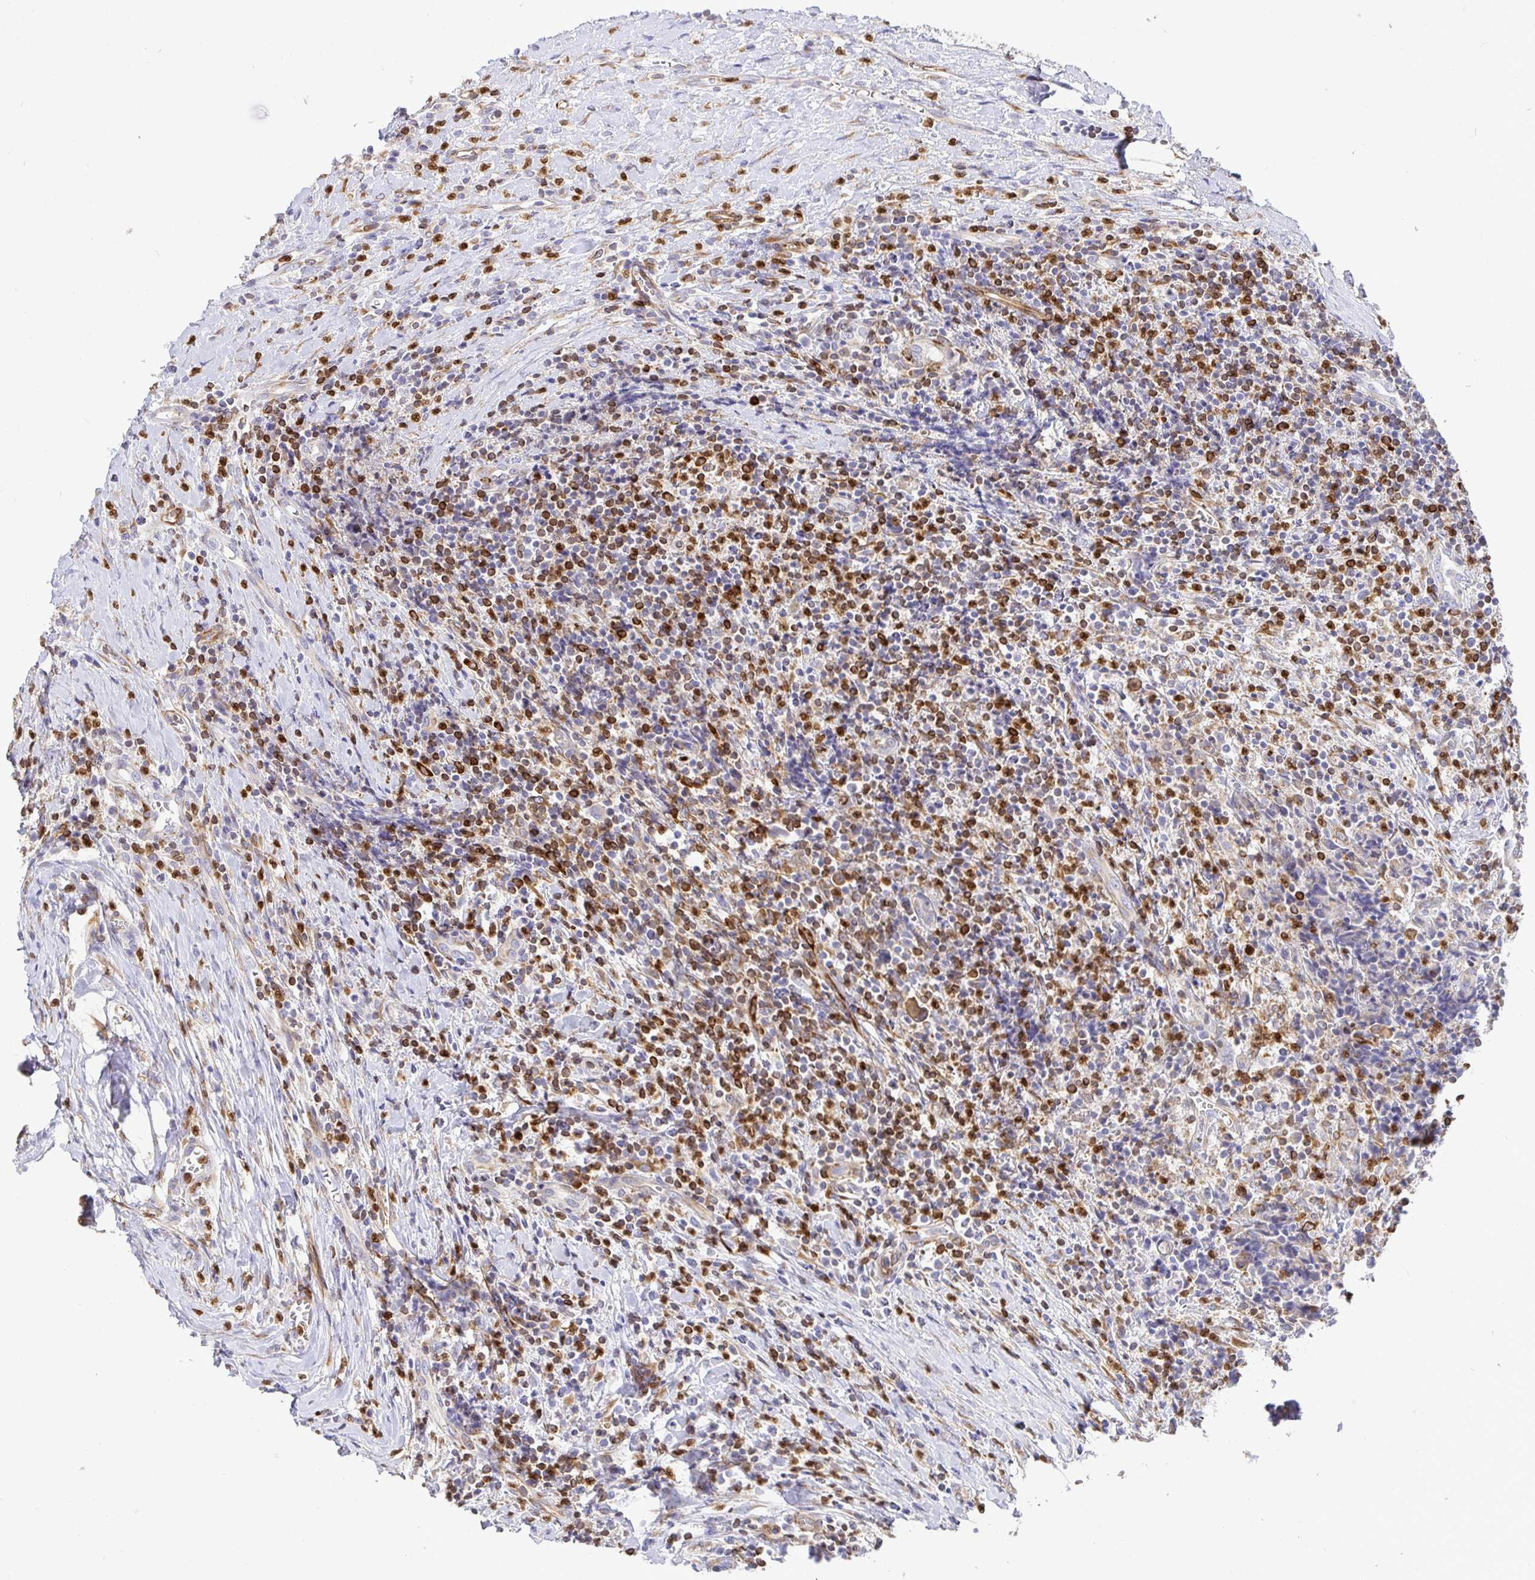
{"staining": {"intensity": "moderate", "quantity": ">75%", "location": "cytoplasmic/membranous"}, "tissue": "lymphoma", "cell_type": "Tumor cells", "image_type": "cancer", "snomed": [{"axis": "morphology", "description": "Hodgkin's disease, NOS"}, {"axis": "topography", "description": "Thymus, NOS"}], "caption": "DAB (3,3'-diaminobenzidine) immunohistochemical staining of Hodgkin's disease shows moderate cytoplasmic/membranous protein staining in approximately >75% of tumor cells. Immunohistochemistry stains the protein of interest in brown and the nuclei are stained blue.", "gene": "TP53I11", "patient": {"sex": "female", "age": 17}}